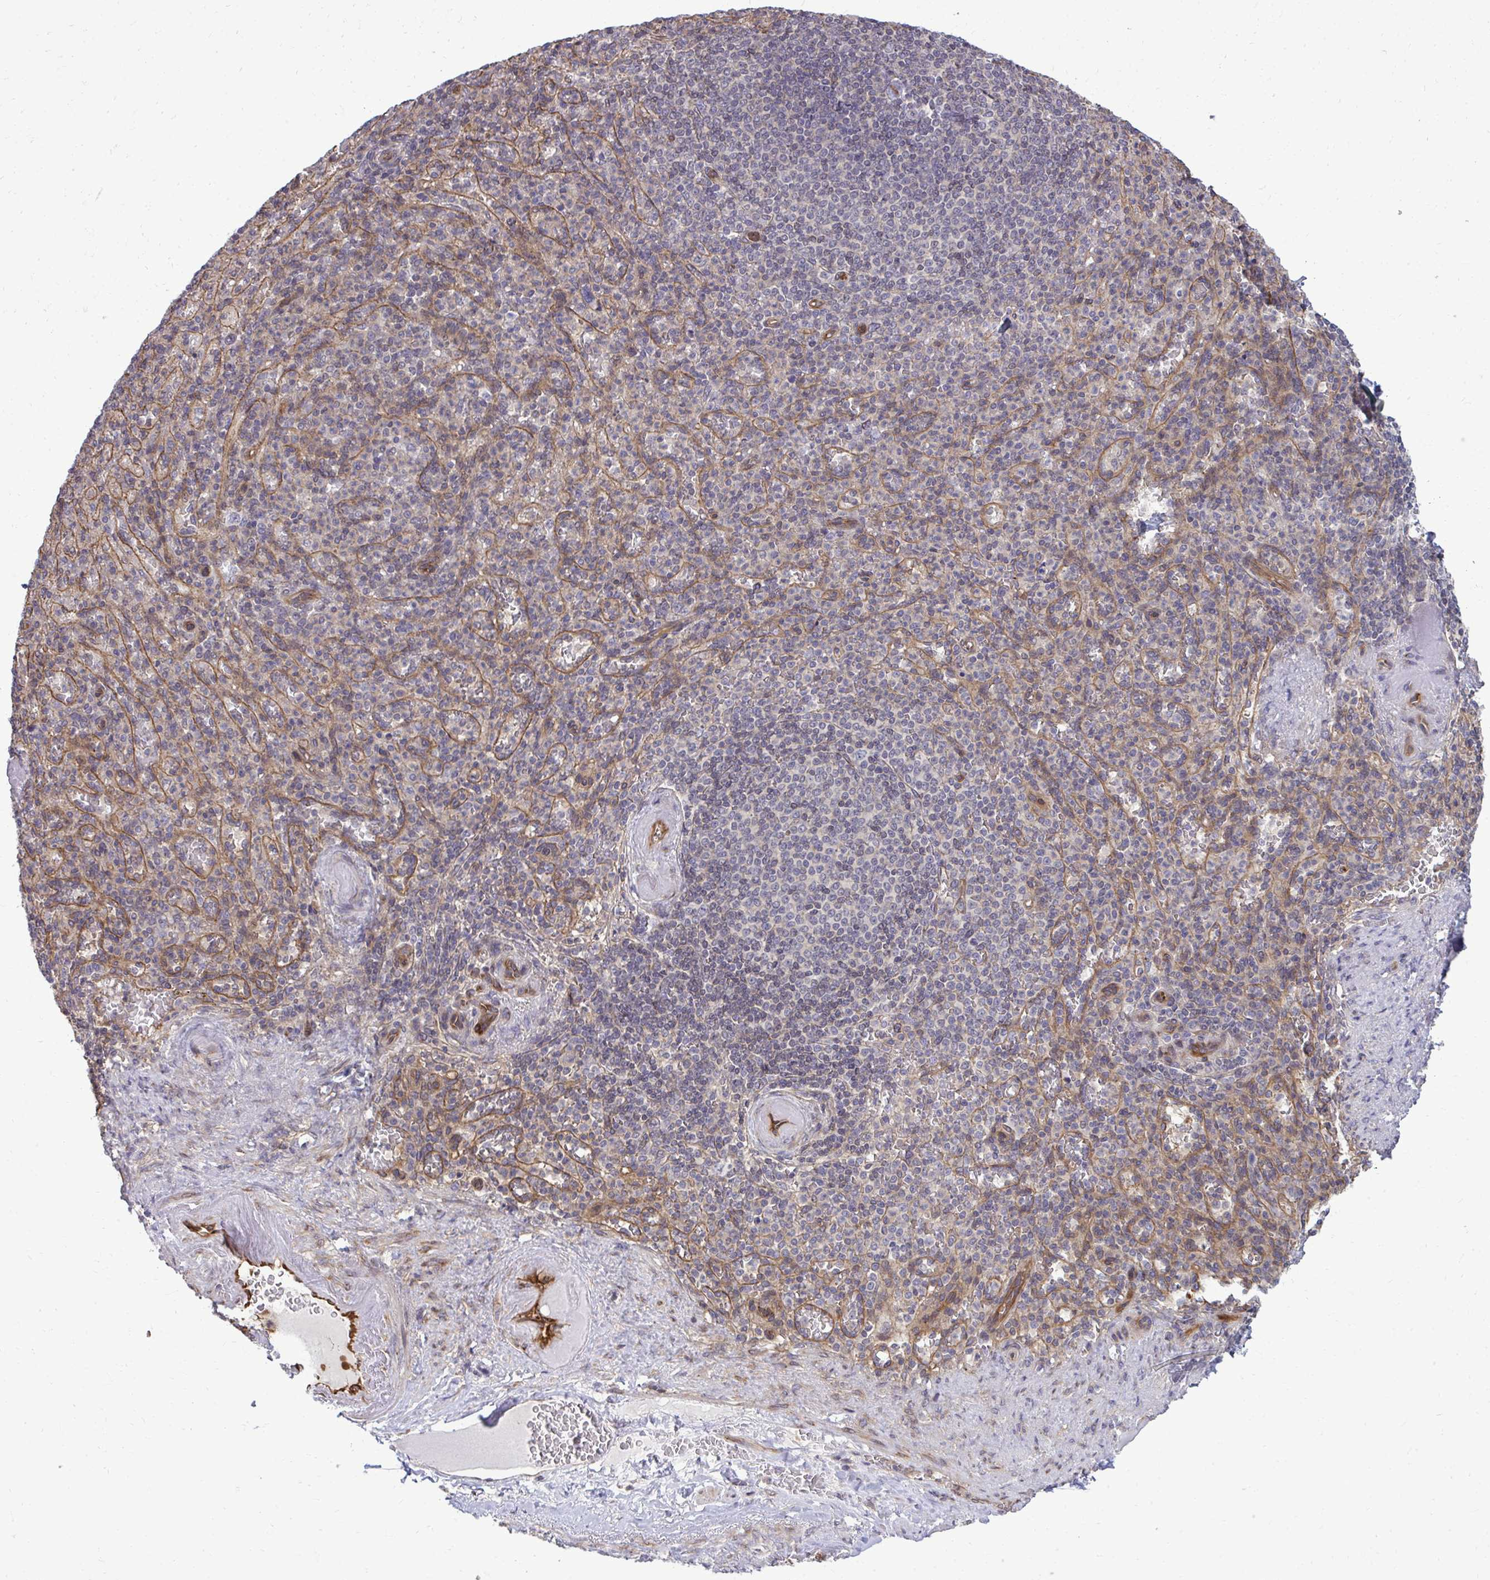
{"staining": {"intensity": "moderate", "quantity": "<25%", "location": "cytoplasmic/membranous"}, "tissue": "spleen", "cell_type": "Cells in red pulp", "image_type": "normal", "snomed": [{"axis": "morphology", "description": "Normal tissue, NOS"}, {"axis": "topography", "description": "Spleen"}], "caption": "Spleen stained with immunohistochemistry reveals moderate cytoplasmic/membranous positivity in about <25% of cells in red pulp.", "gene": "FUT10", "patient": {"sex": "female", "age": 74}}